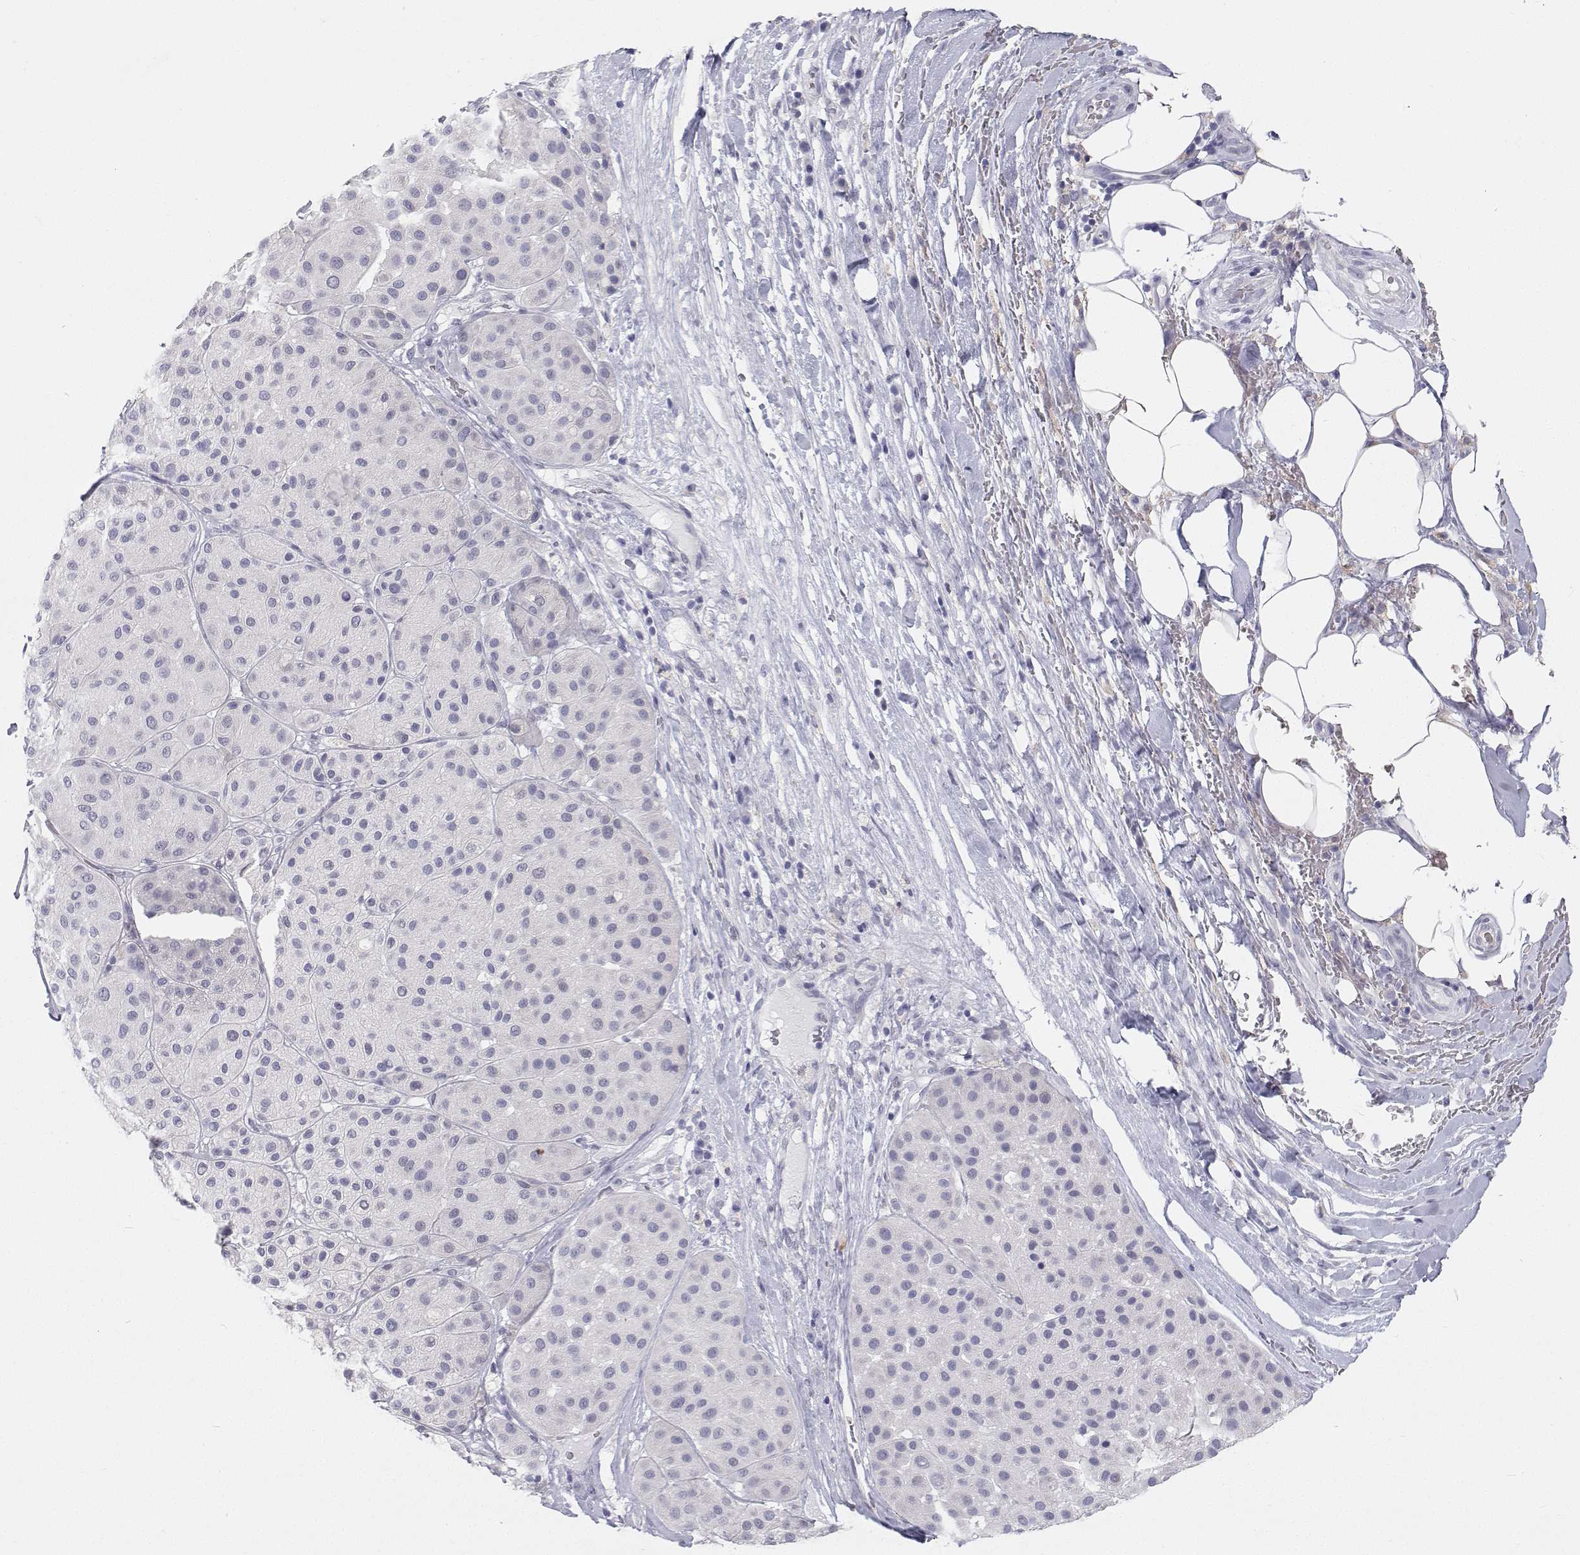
{"staining": {"intensity": "negative", "quantity": "none", "location": "none"}, "tissue": "melanoma", "cell_type": "Tumor cells", "image_type": "cancer", "snomed": [{"axis": "morphology", "description": "Malignant melanoma, Metastatic site"}, {"axis": "topography", "description": "Smooth muscle"}], "caption": "This is an immunohistochemistry (IHC) histopathology image of malignant melanoma (metastatic site). There is no expression in tumor cells.", "gene": "TTN", "patient": {"sex": "male", "age": 41}}